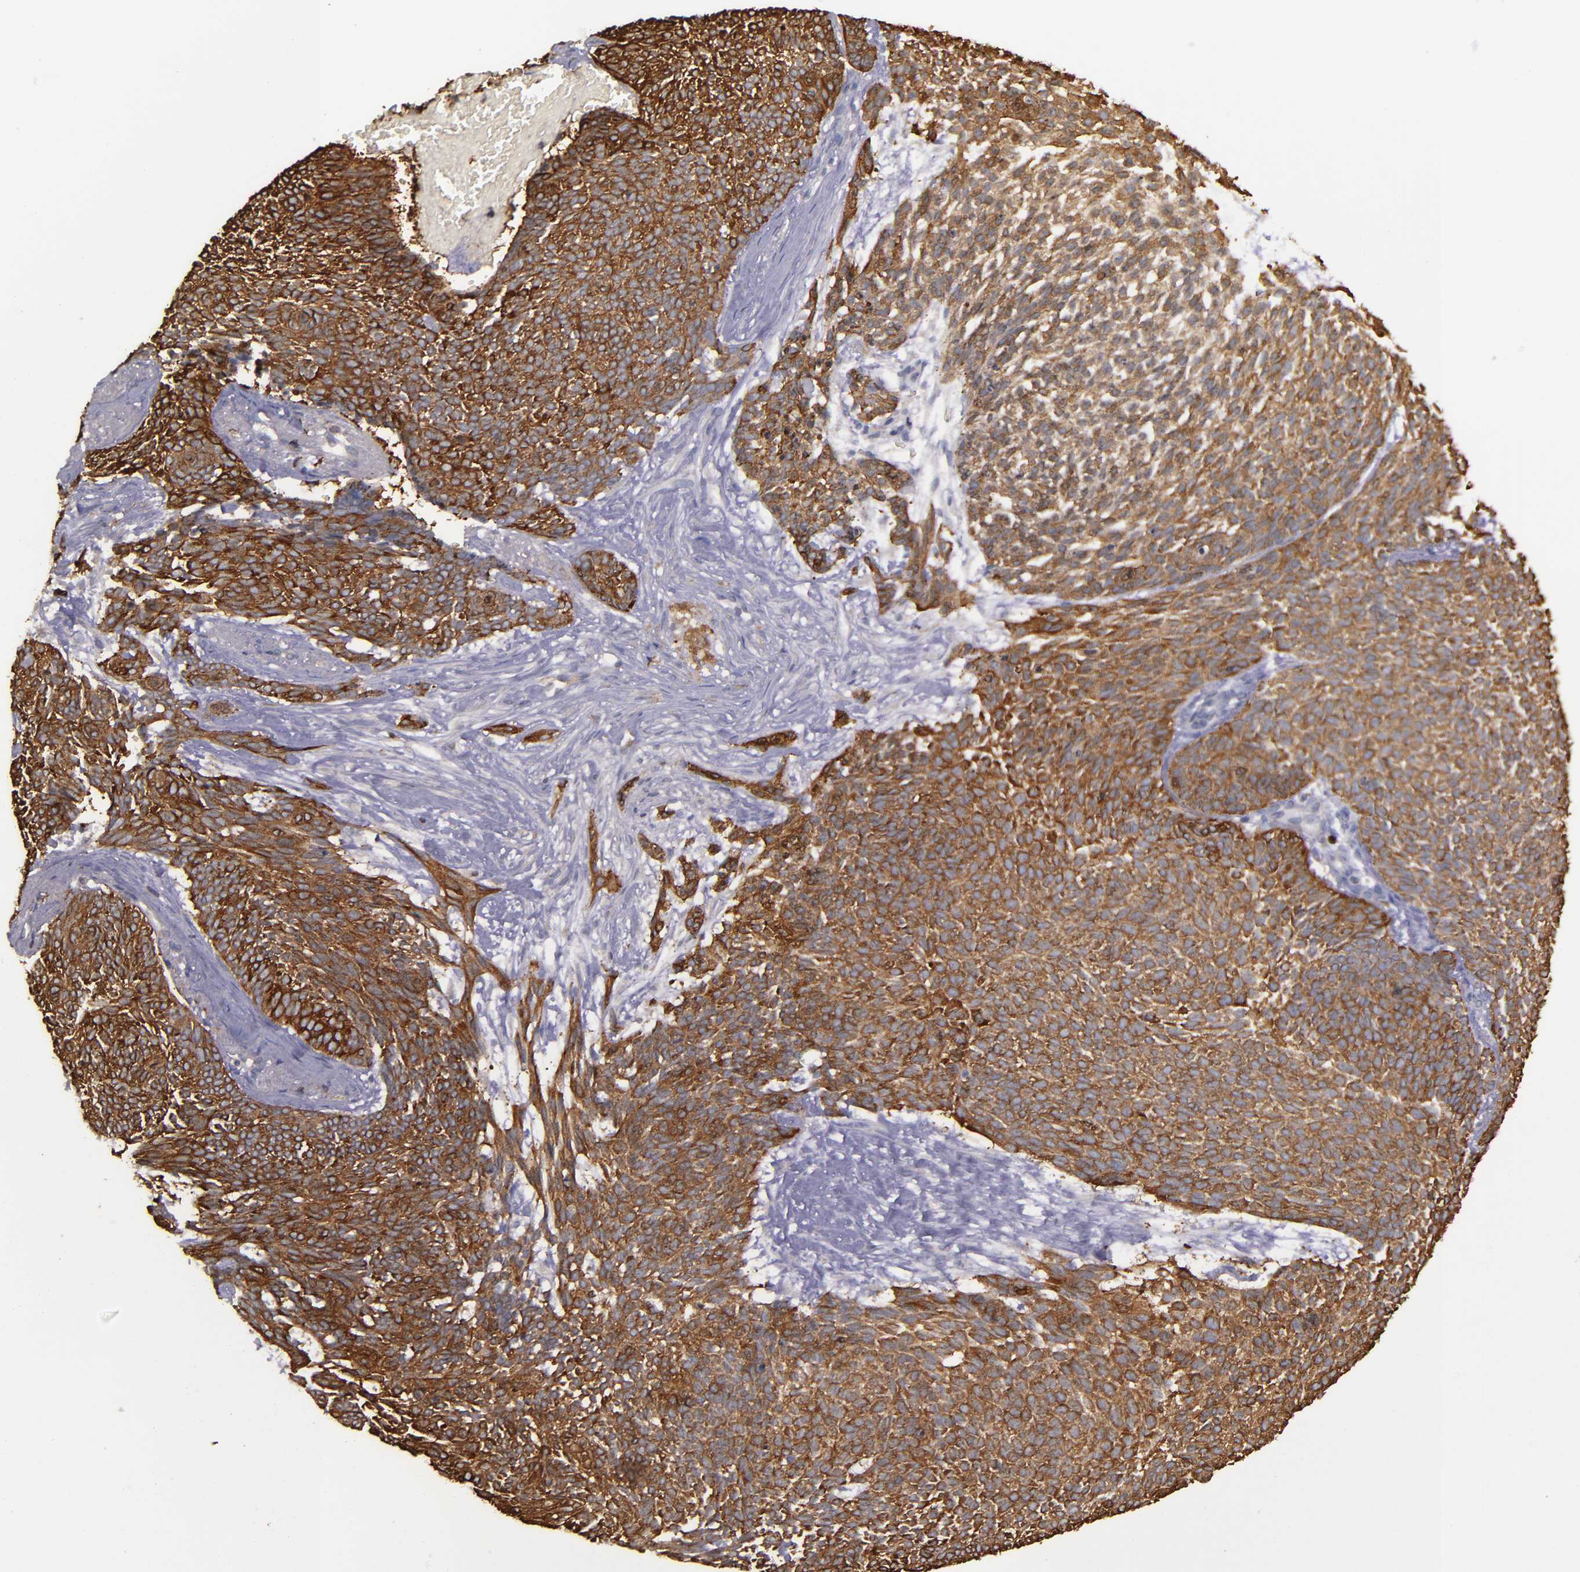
{"staining": {"intensity": "strong", "quantity": ">75%", "location": "cytoplasmic/membranous"}, "tissue": "skin cancer", "cell_type": "Tumor cells", "image_type": "cancer", "snomed": [{"axis": "morphology", "description": "Basal cell carcinoma"}, {"axis": "topography", "description": "Skin"}], "caption": "The micrograph demonstrates immunohistochemical staining of skin basal cell carcinoma. There is strong cytoplasmic/membranous staining is appreciated in approximately >75% of tumor cells. Nuclei are stained in blue.", "gene": "SLC9A3R1", "patient": {"sex": "male", "age": 84}}